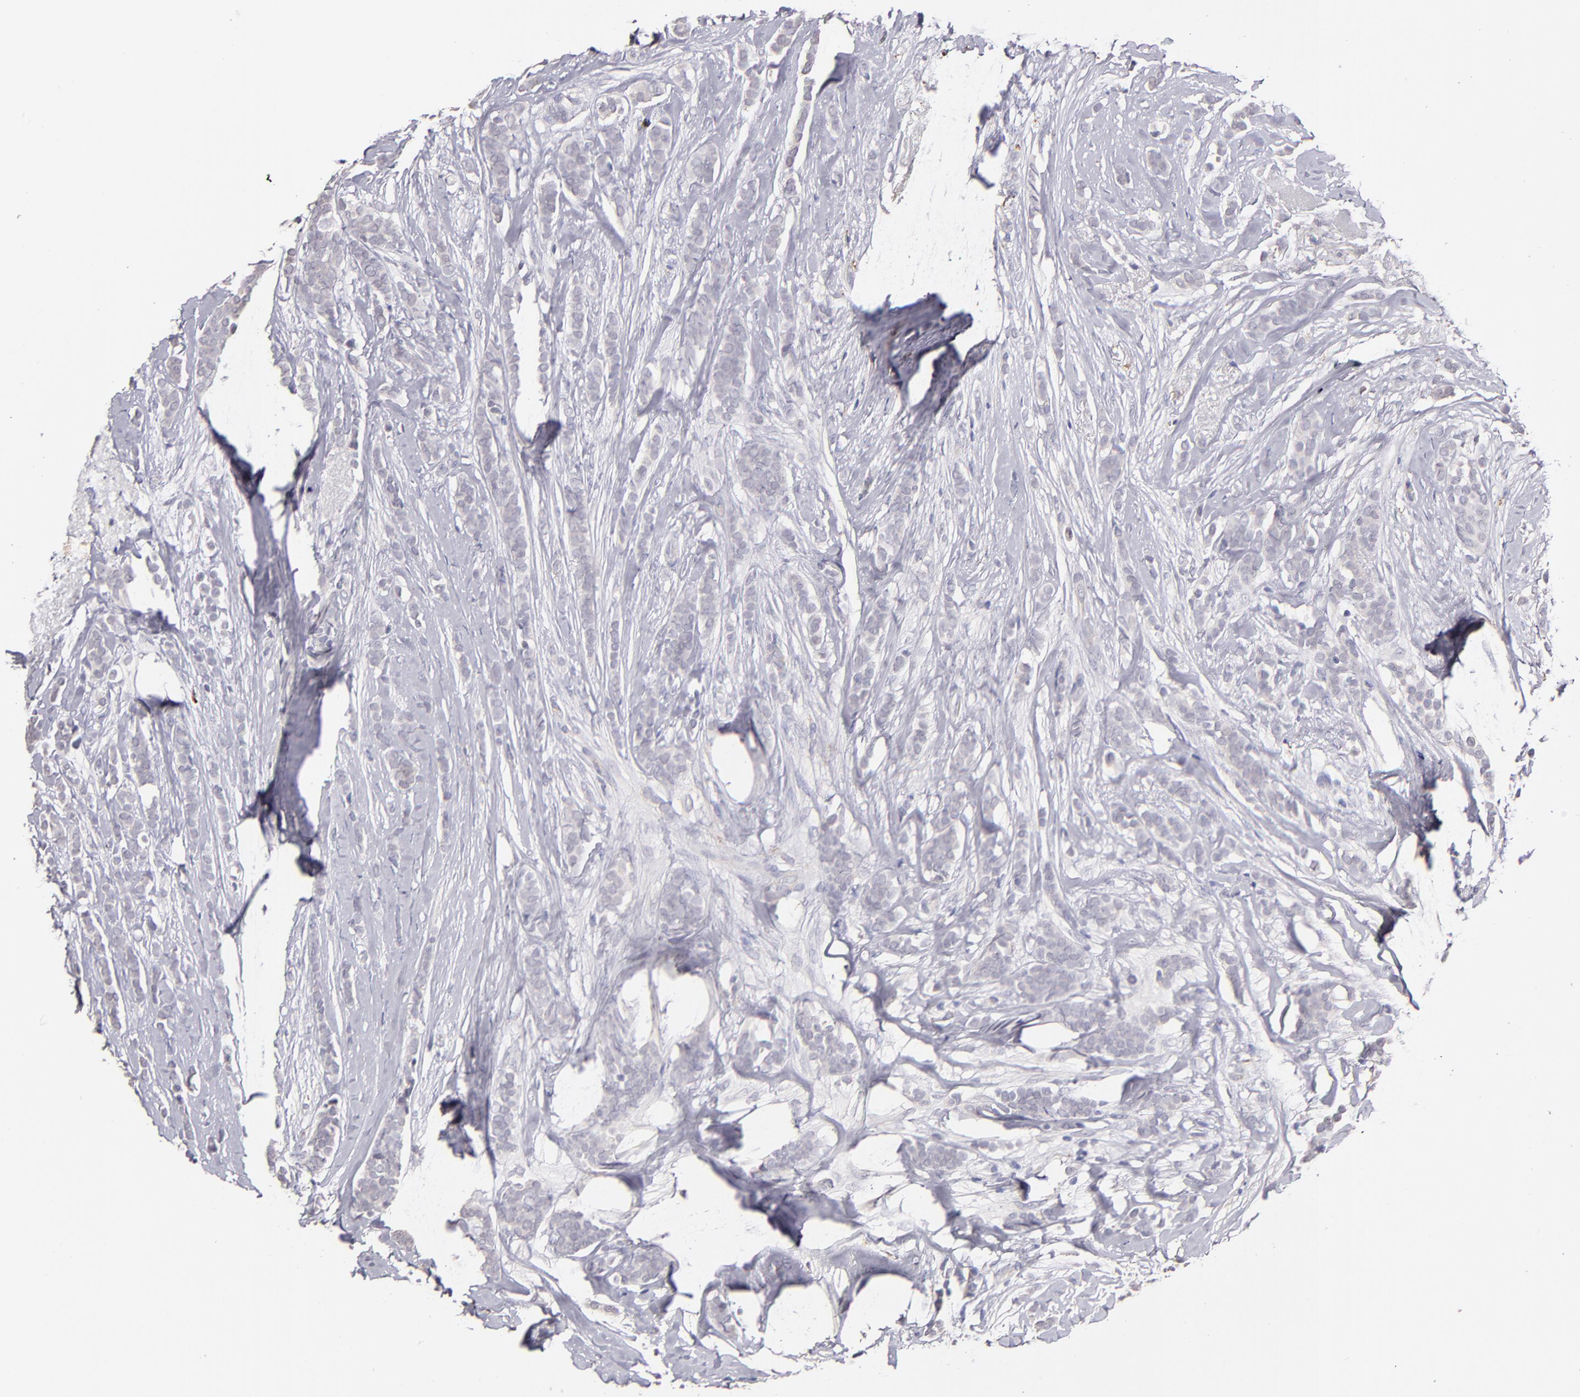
{"staining": {"intensity": "negative", "quantity": "none", "location": "none"}, "tissue": "breast cancer", "cell_type": "Tumor cells", "image_type": "cancer", "snomed": [{"axis": "morphology", "description": "Lobular carcinoma"}, {"axis": "topography", "description": "Breast"}], "caption": "High power microscopy photomicrograph of an IHC photomicrograph of breast cancer, revealing no significant positivity in tumor cells.", "gene": "GLDC", "patient": {"sex": "female", "age": 56}}